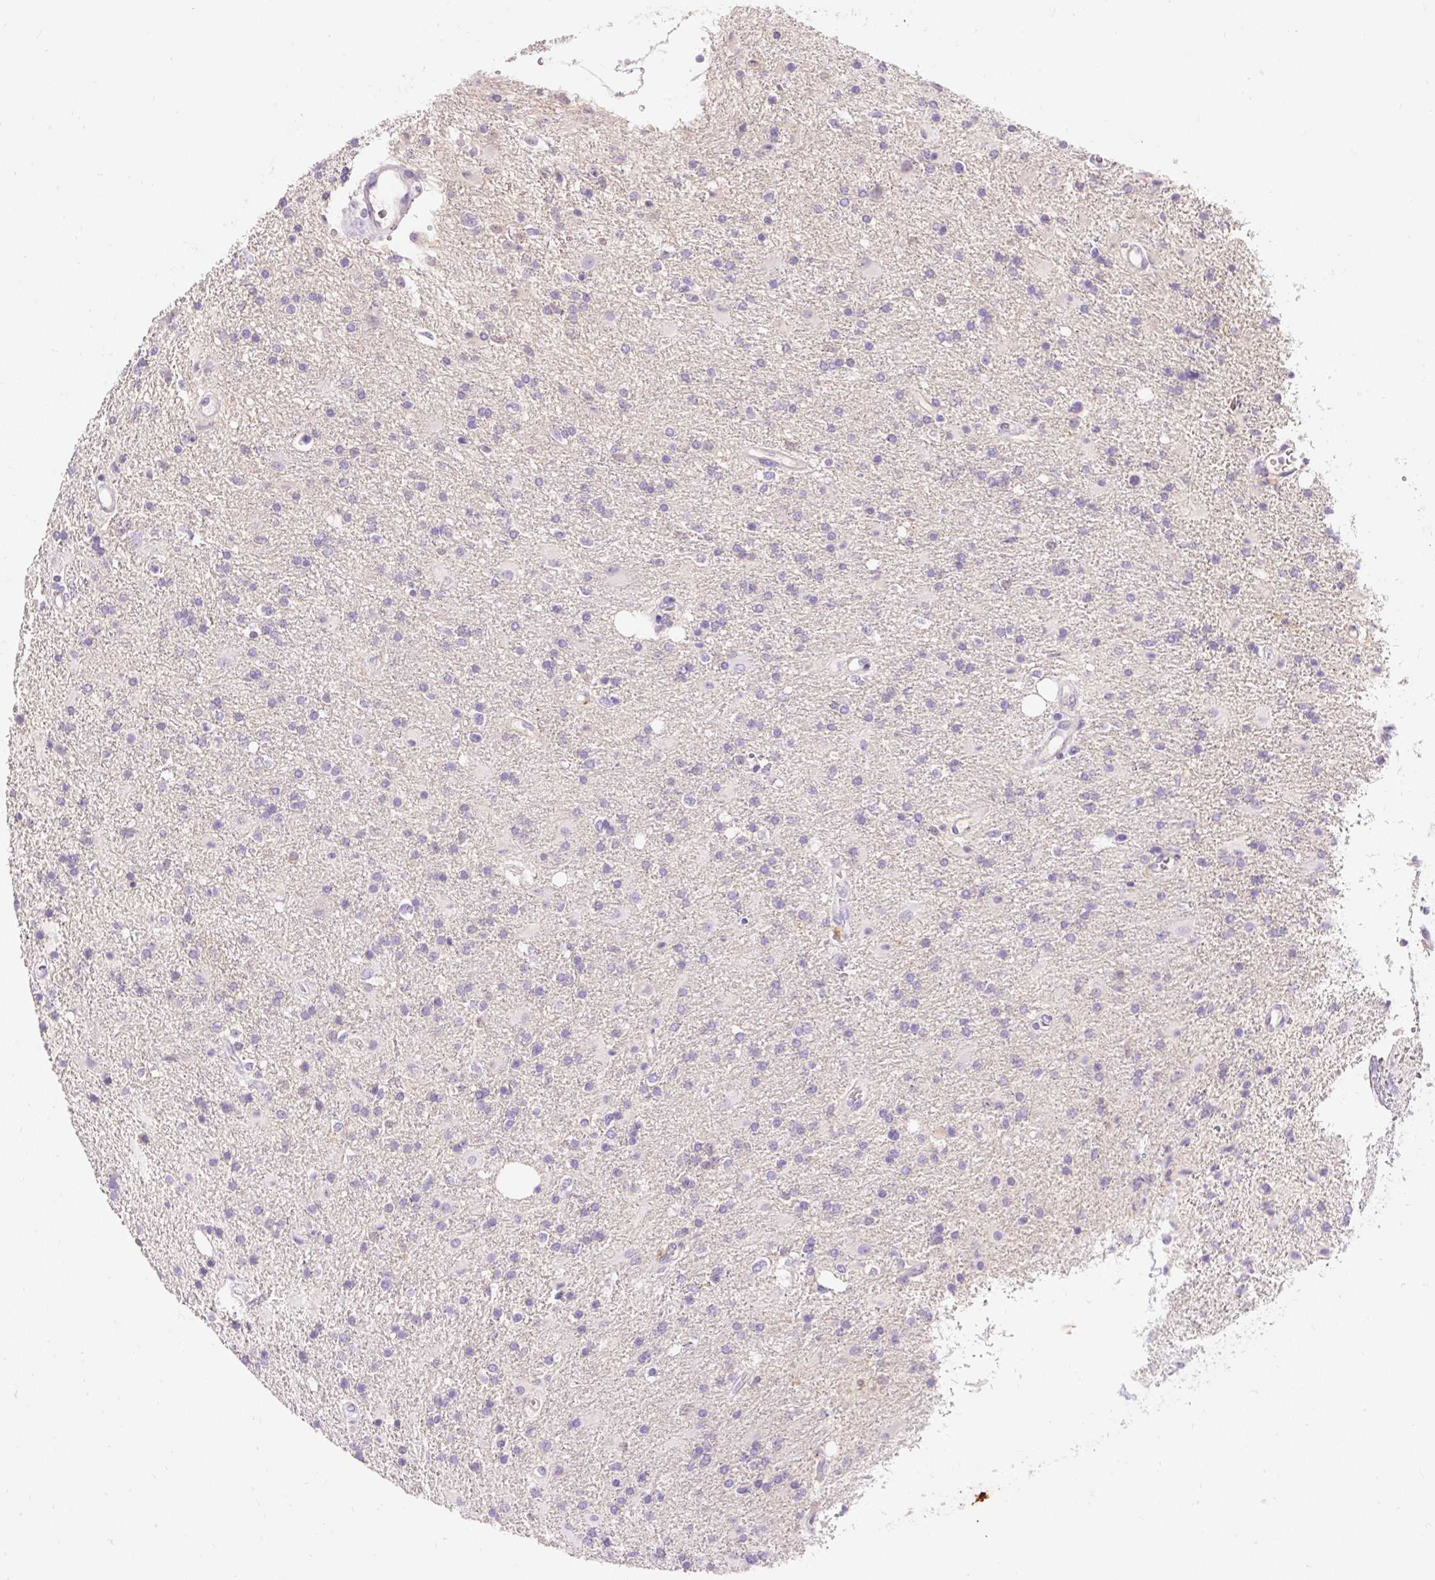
{"staining": {"intensity": "negative", "quantity": "none", "location": "none"}, "tissue": "glioma", "cell_type": "Tumor cells", "image_type": "cancer", "snomed": [{"axis": "morphology", "description": "Glioma, malignant, High grade"}, {"axis": "topography", "description": "Brain"}], "caption": "The micrograph reveals no significant expression in tumor cells of glioma.", "gene": "TMEM150C", "patient": {"sex": "male", "age": 56}}